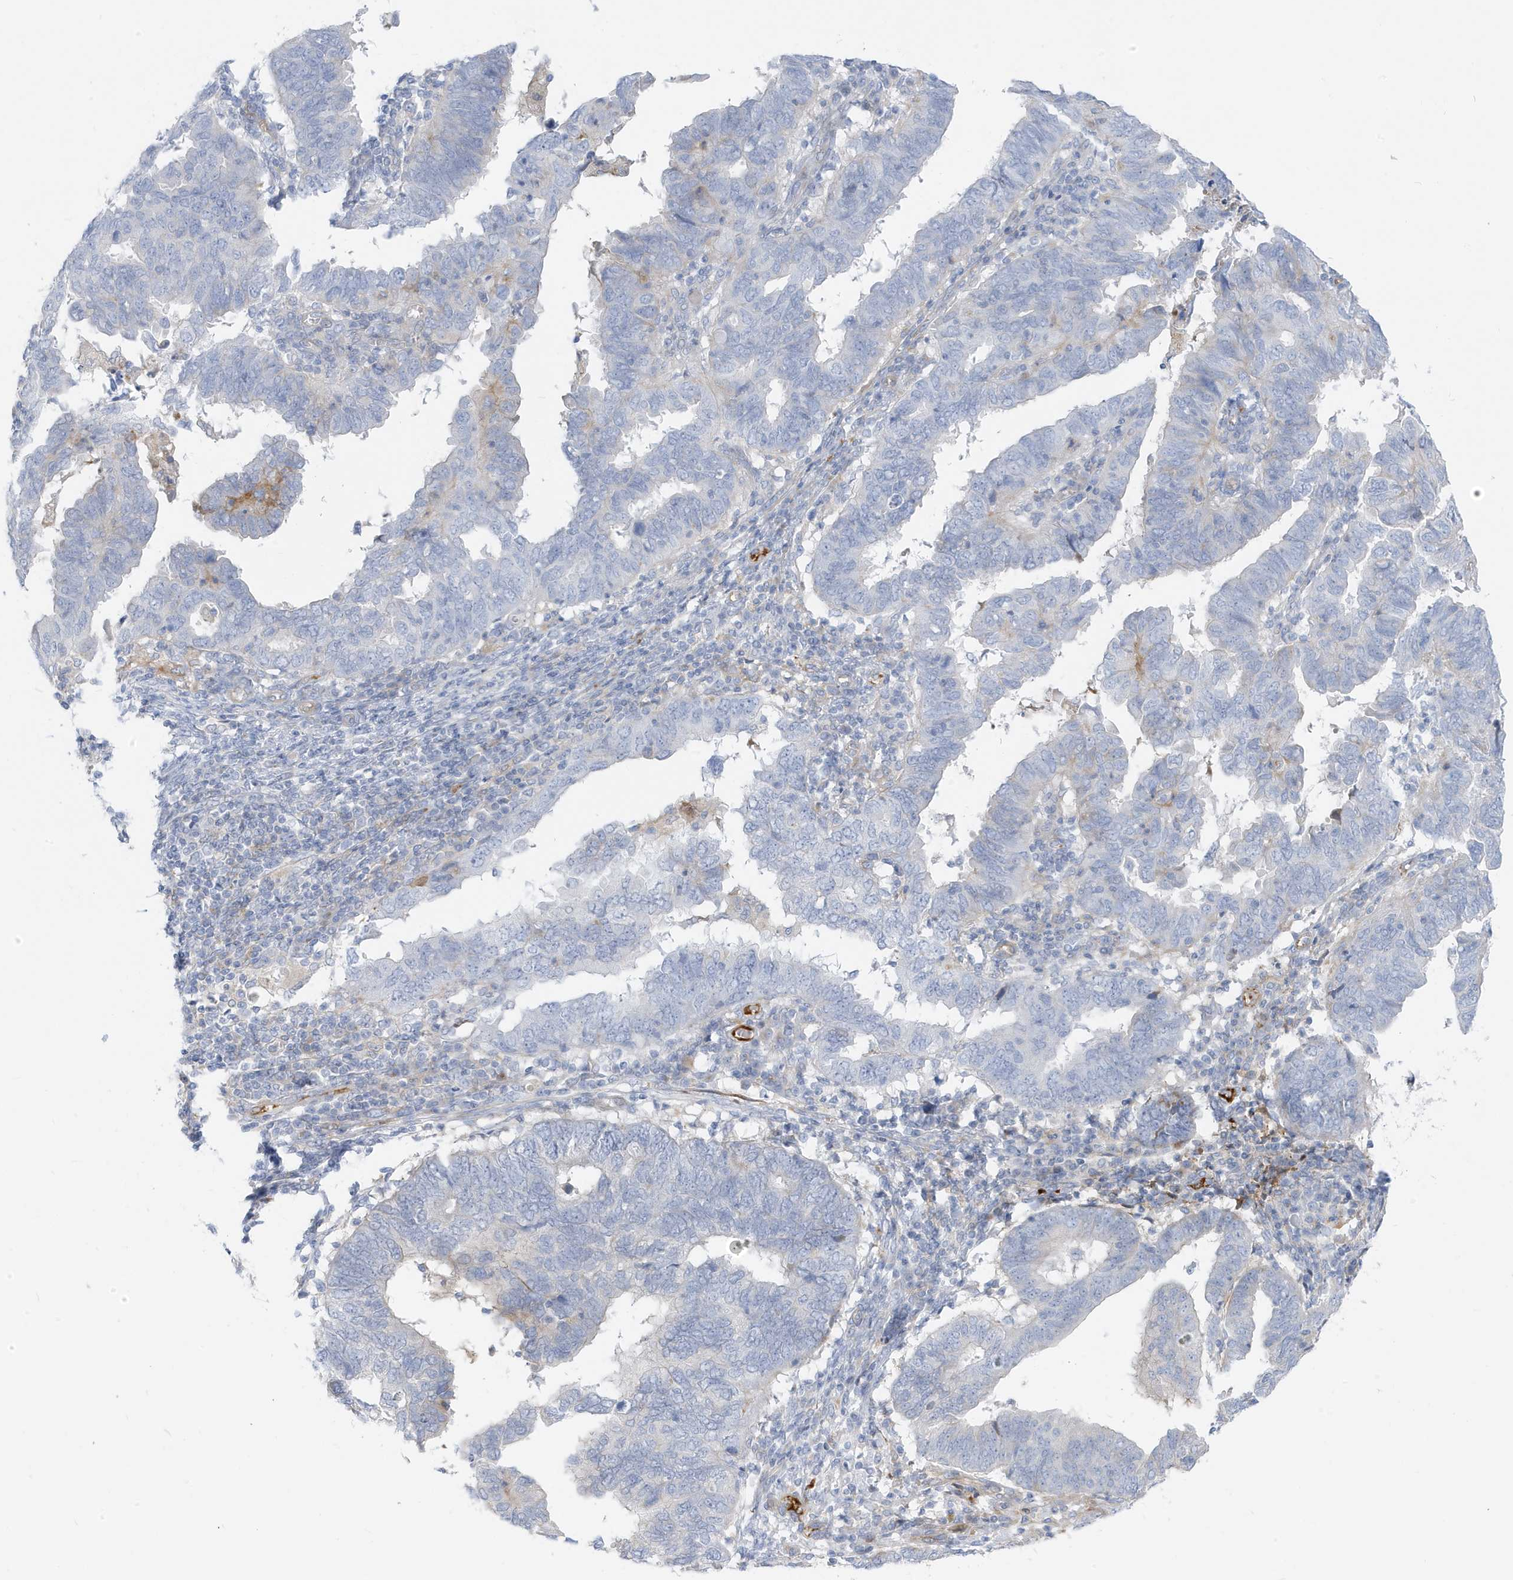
{"staining": {"intensity": "negative", "quantity": "none", "location": "none"}, "tissue": "endometrial cancer", "cell_type": "Tumor cells", "image_type": "cancer", "snomed": [{"axis": "morphology", "description": "Adenocarcinoma, NOS"}, {"axis": "topography", "description": "Uterus"}], "caption": "Tumor cells are negative for brown protein staining in endometrial adenocarcinoma. (IHC, brightfield microscopy, high magnification).", "gene": "ATP13A5", "patient": {"sex": "female", "age": 77}}